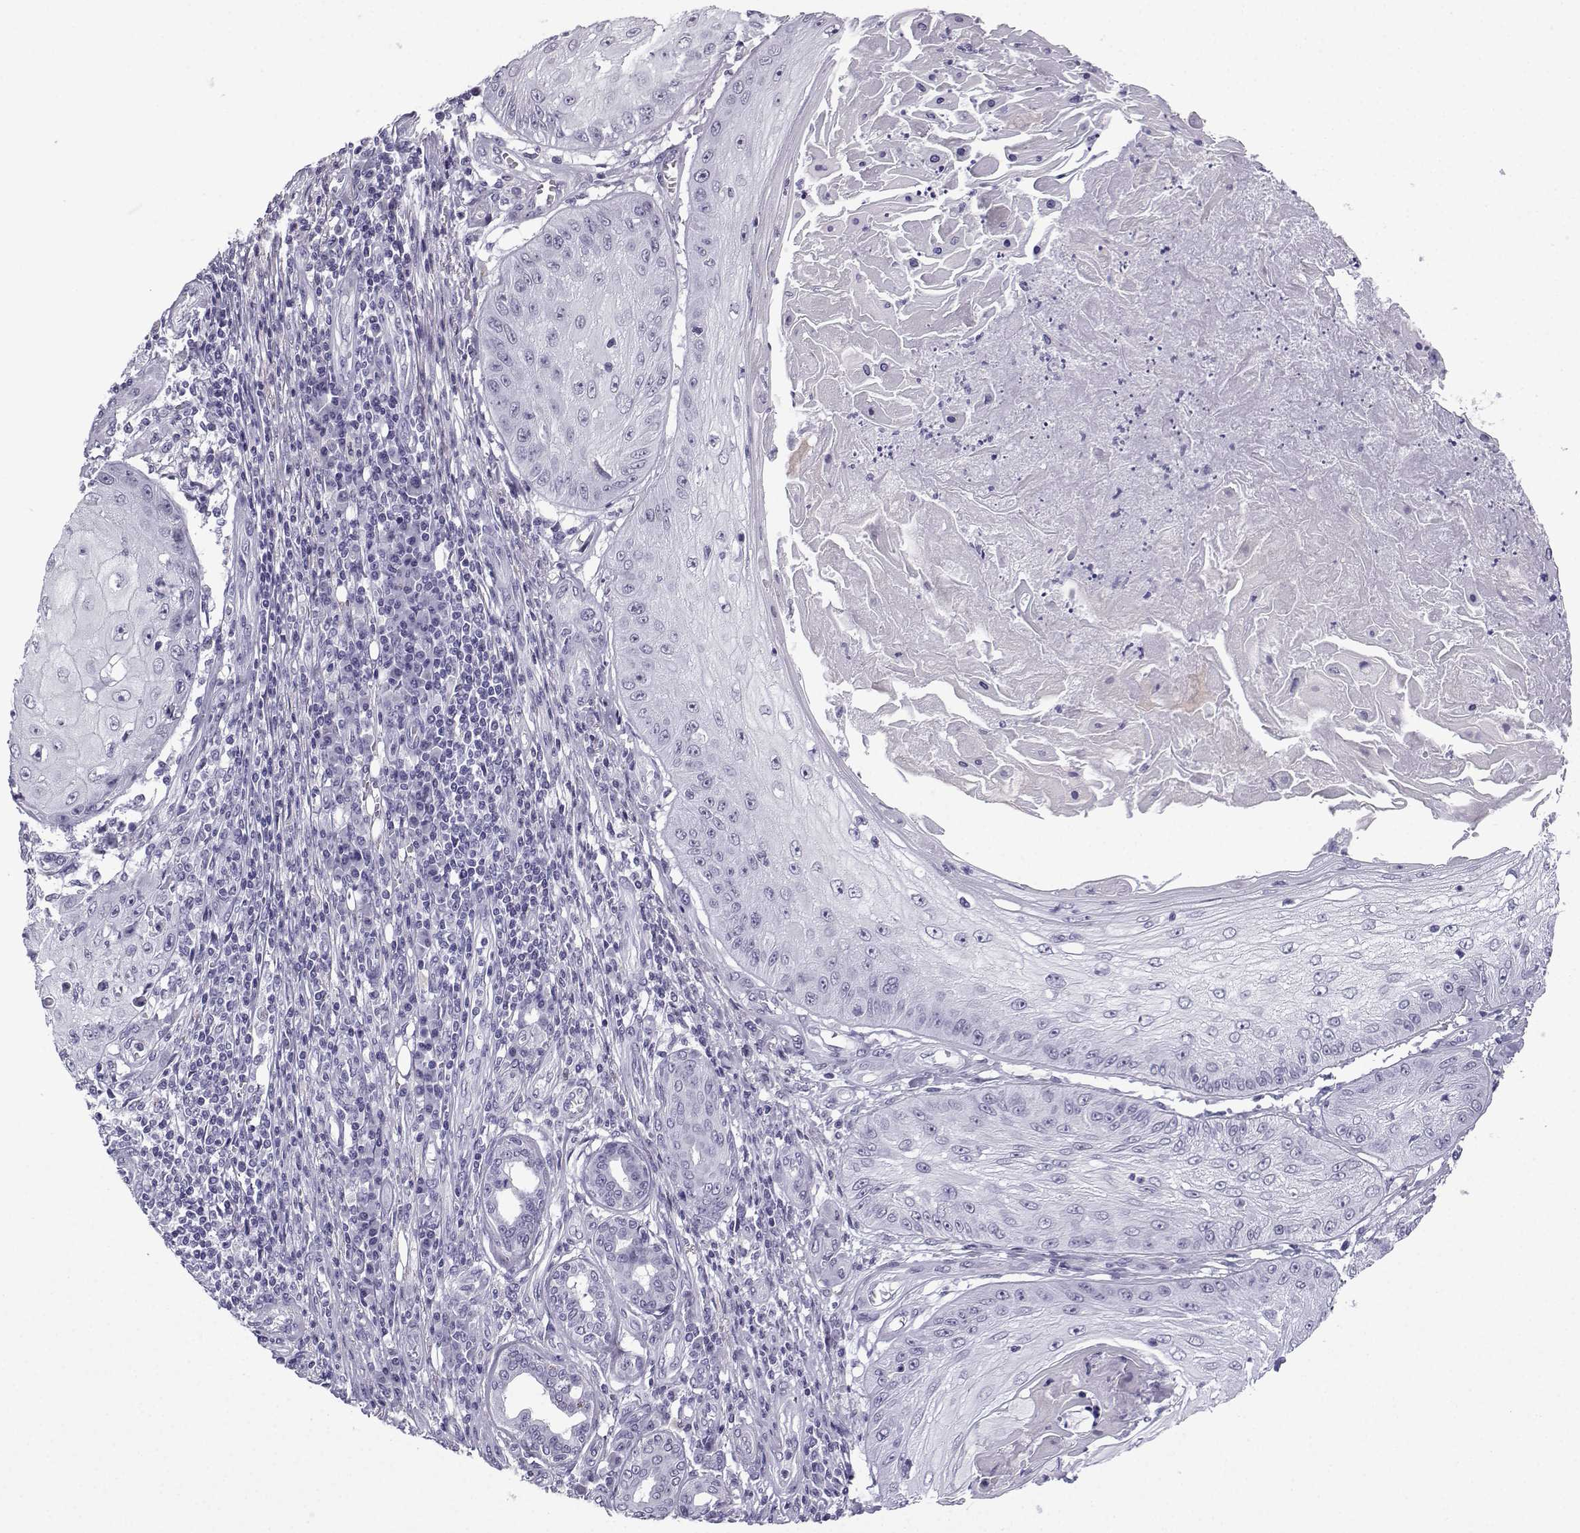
{"staining": {"intensity": "negative", "quantity": "none", "location": "none"}, "tissue": "skin cancer", "cell_type": "Tumor cells", "image_type": "cancer", "snomed": [{"axis": "morphology", "description": "Squamous cell carcinoma, NOS"}, {"axis": "topography", "description": "Skin"}], "caption": "IHC histopathology image of human skin cancer (squamous cell carcinoma) stained for a protein (brown), which displays no expression in tumor cells.", "gene": "MRGBP", "patient": {"sex": "male", "age": 70}}